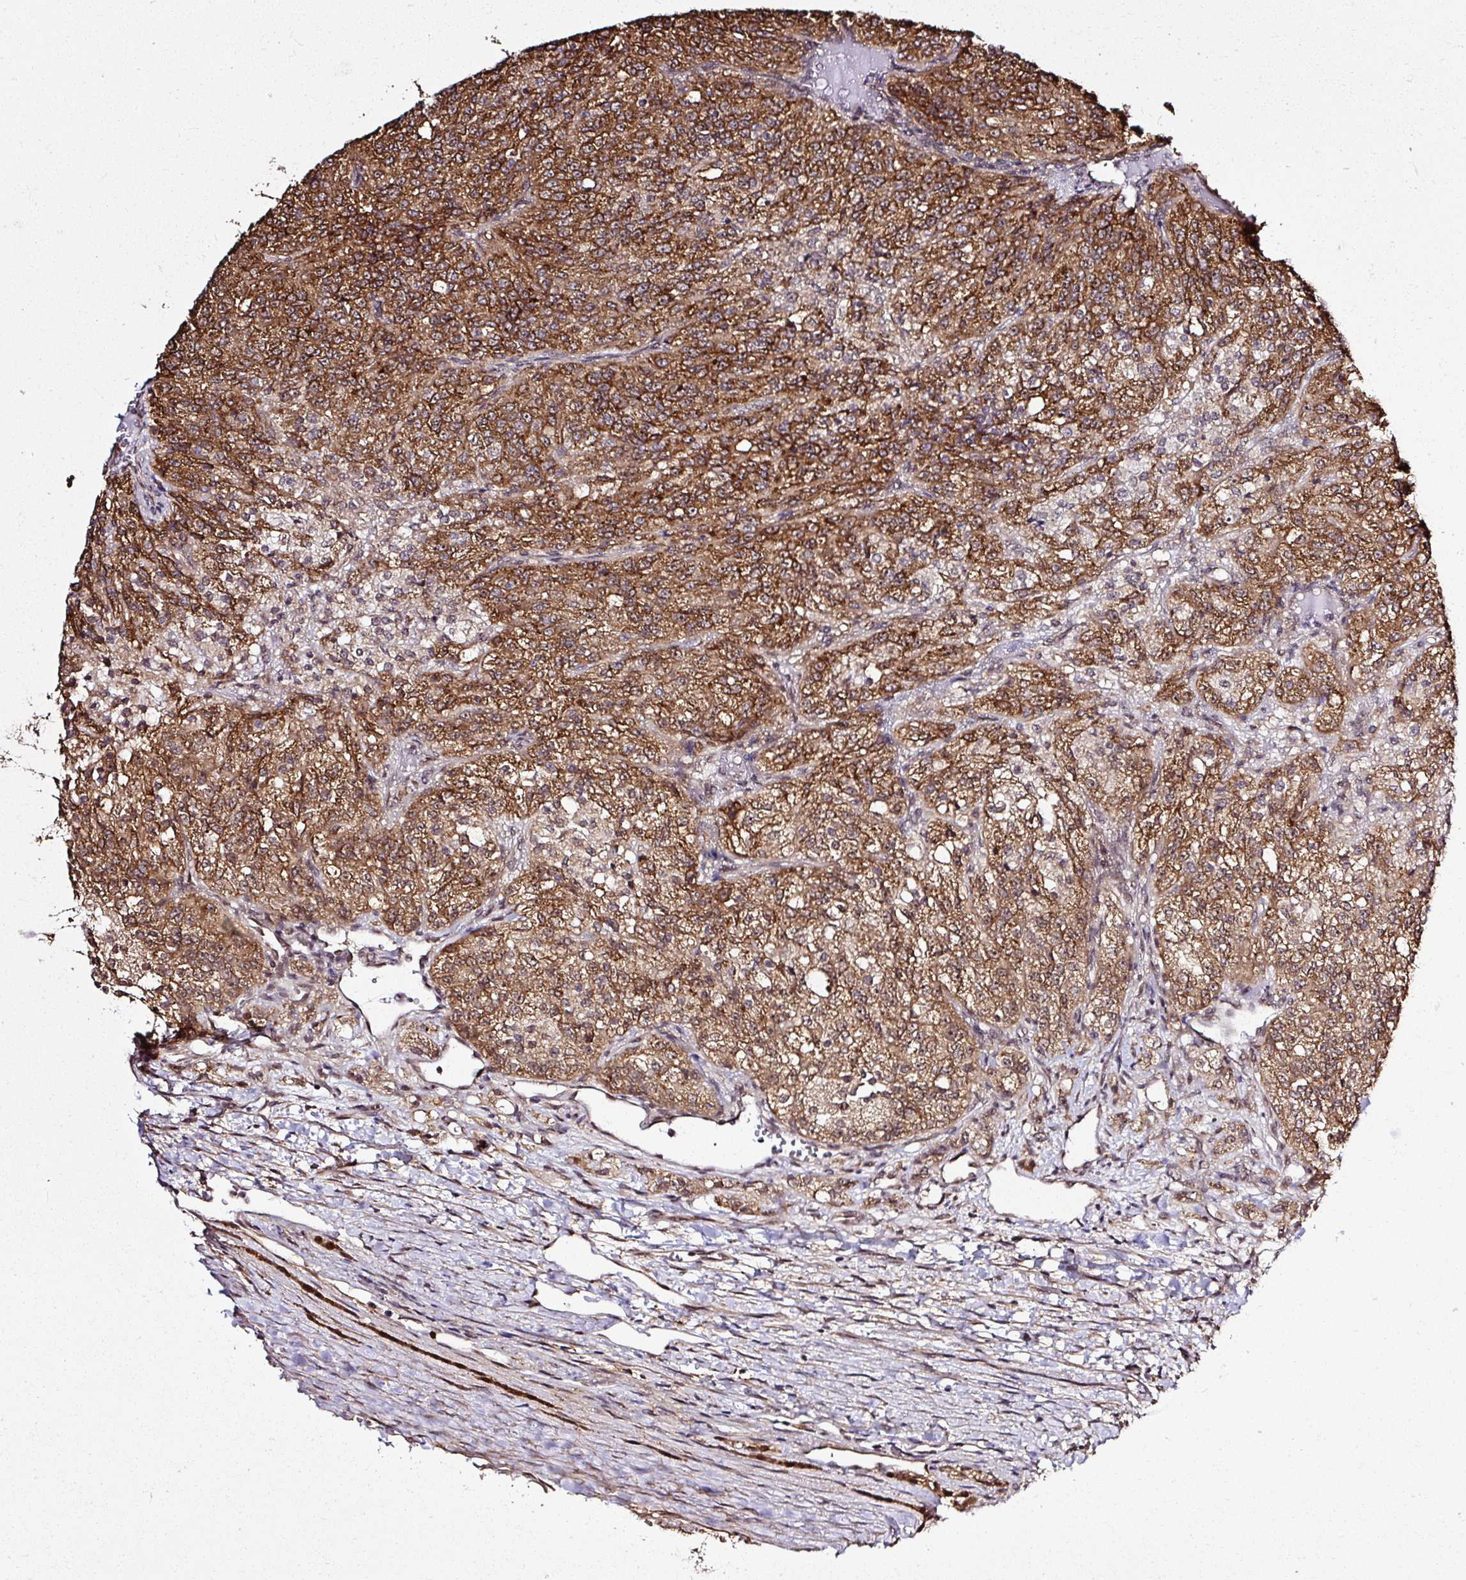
{"staining": {"intensity": "moderate", "quantity": ">75%", "location": "cytoplasmic/membranous"}, "tissue": "renal cancer", "cell_type": "Tumor cells", "image_type": "cancer", "snomed": [{"axis": "morphology", "description": "Adenocarcinoma, NOS"}, {"axis": "topography", "description": "Kidney"}], "caption": "Protein expression analysis of human adenocarcinoma (renal) reveals moderate cytoplasmic/membranous staining in about >75% of tumor cells.", "gene": "FAM153A", "patient": {"sex": "female", "age": 63}}